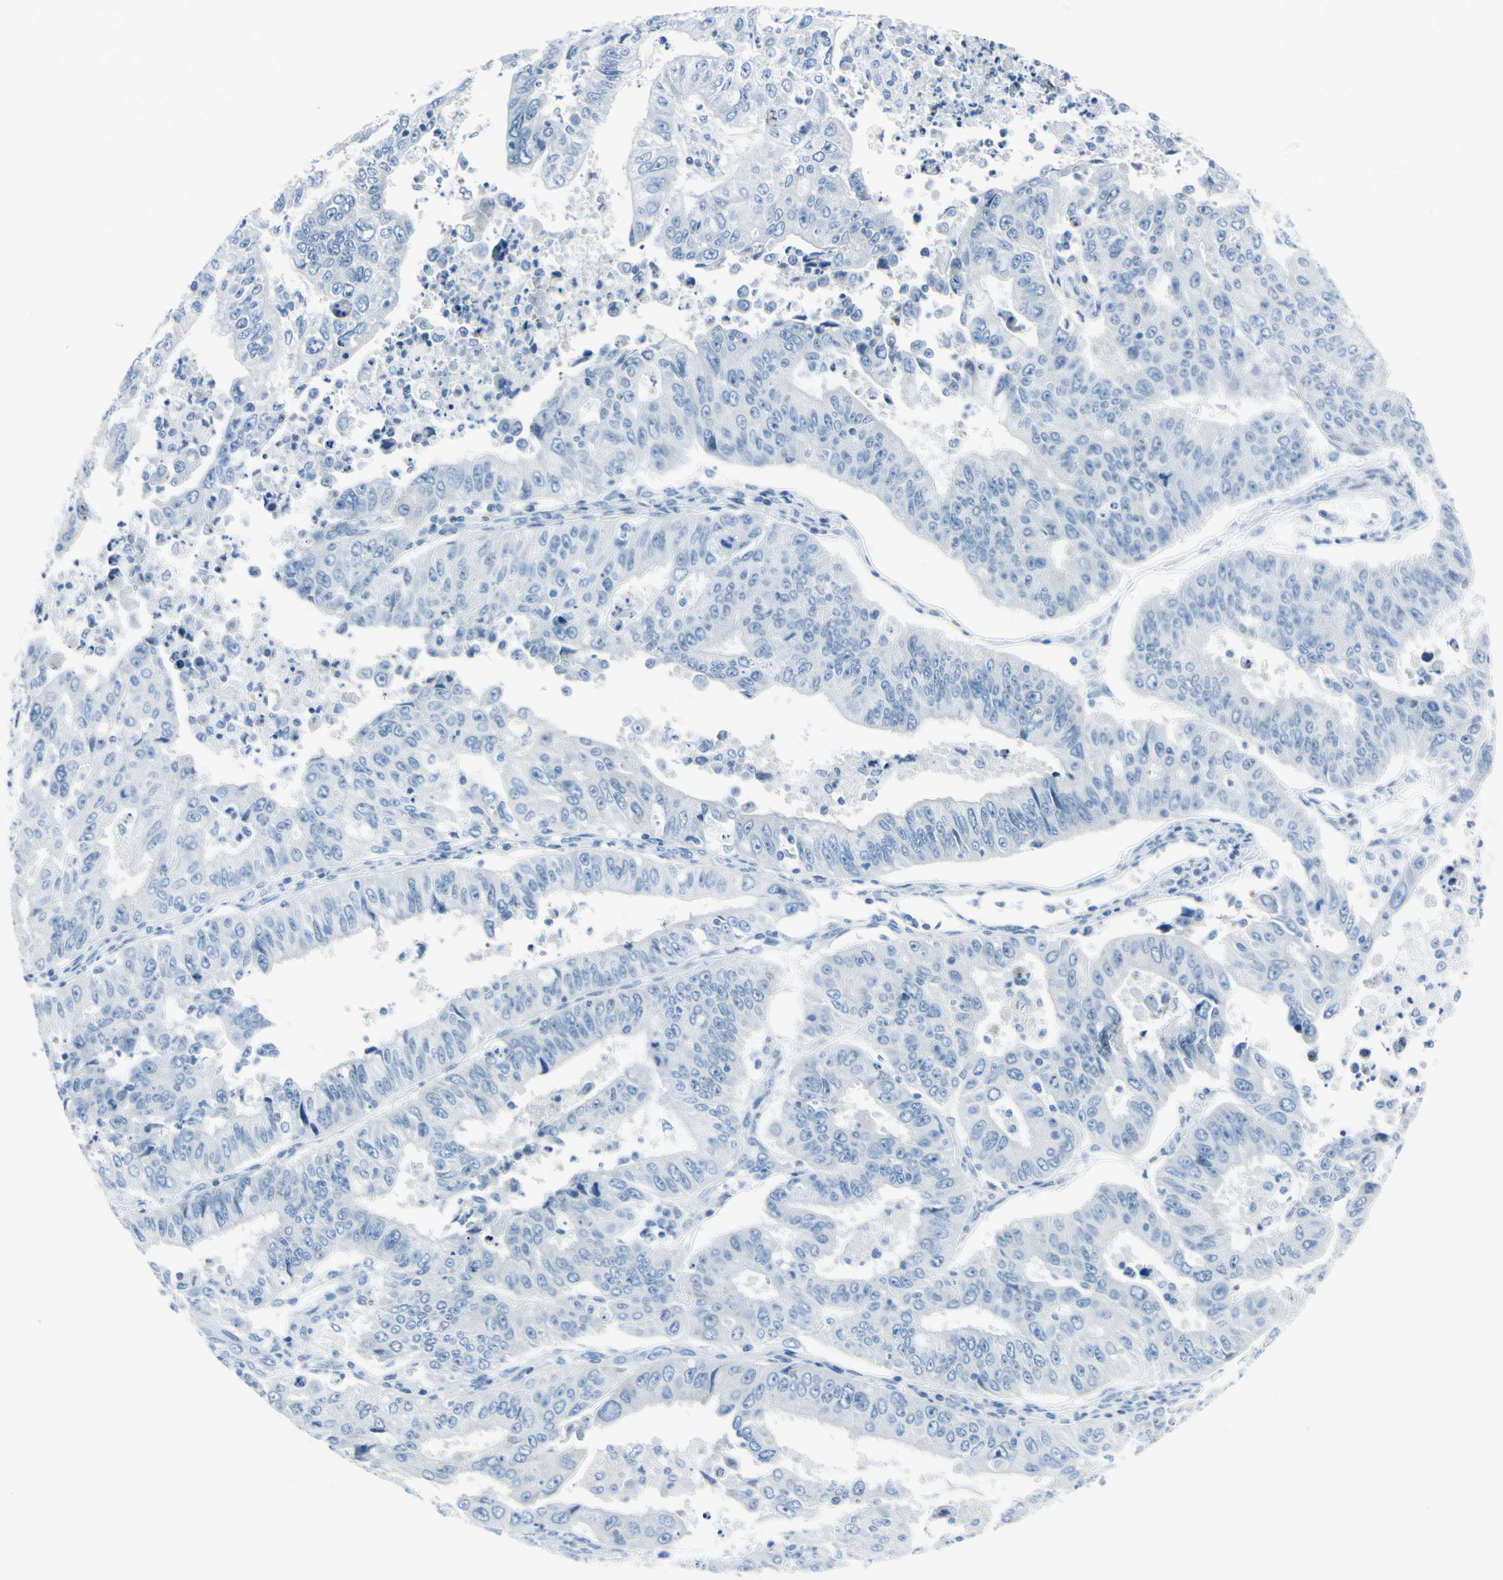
{"staining": {"intensity": "negative", "quantity": "none", "location": "none"}, "tissue": "endometrial cancer", "cell_type": "Tumor cells", "image_type": "cancer", "snomed": [{"axis": "morphology", "description": "Adenocarcinoma, NOS"}, {"axis": "topography", "description": "Endometrium"}], "caption": "Endometrial adenocarcinoma stained for a protein using immunohistochemistry (IHC) shows no staining tumor cells.", "gene": "PEBP1", "patient": {"sex": "female", "age": 42}}